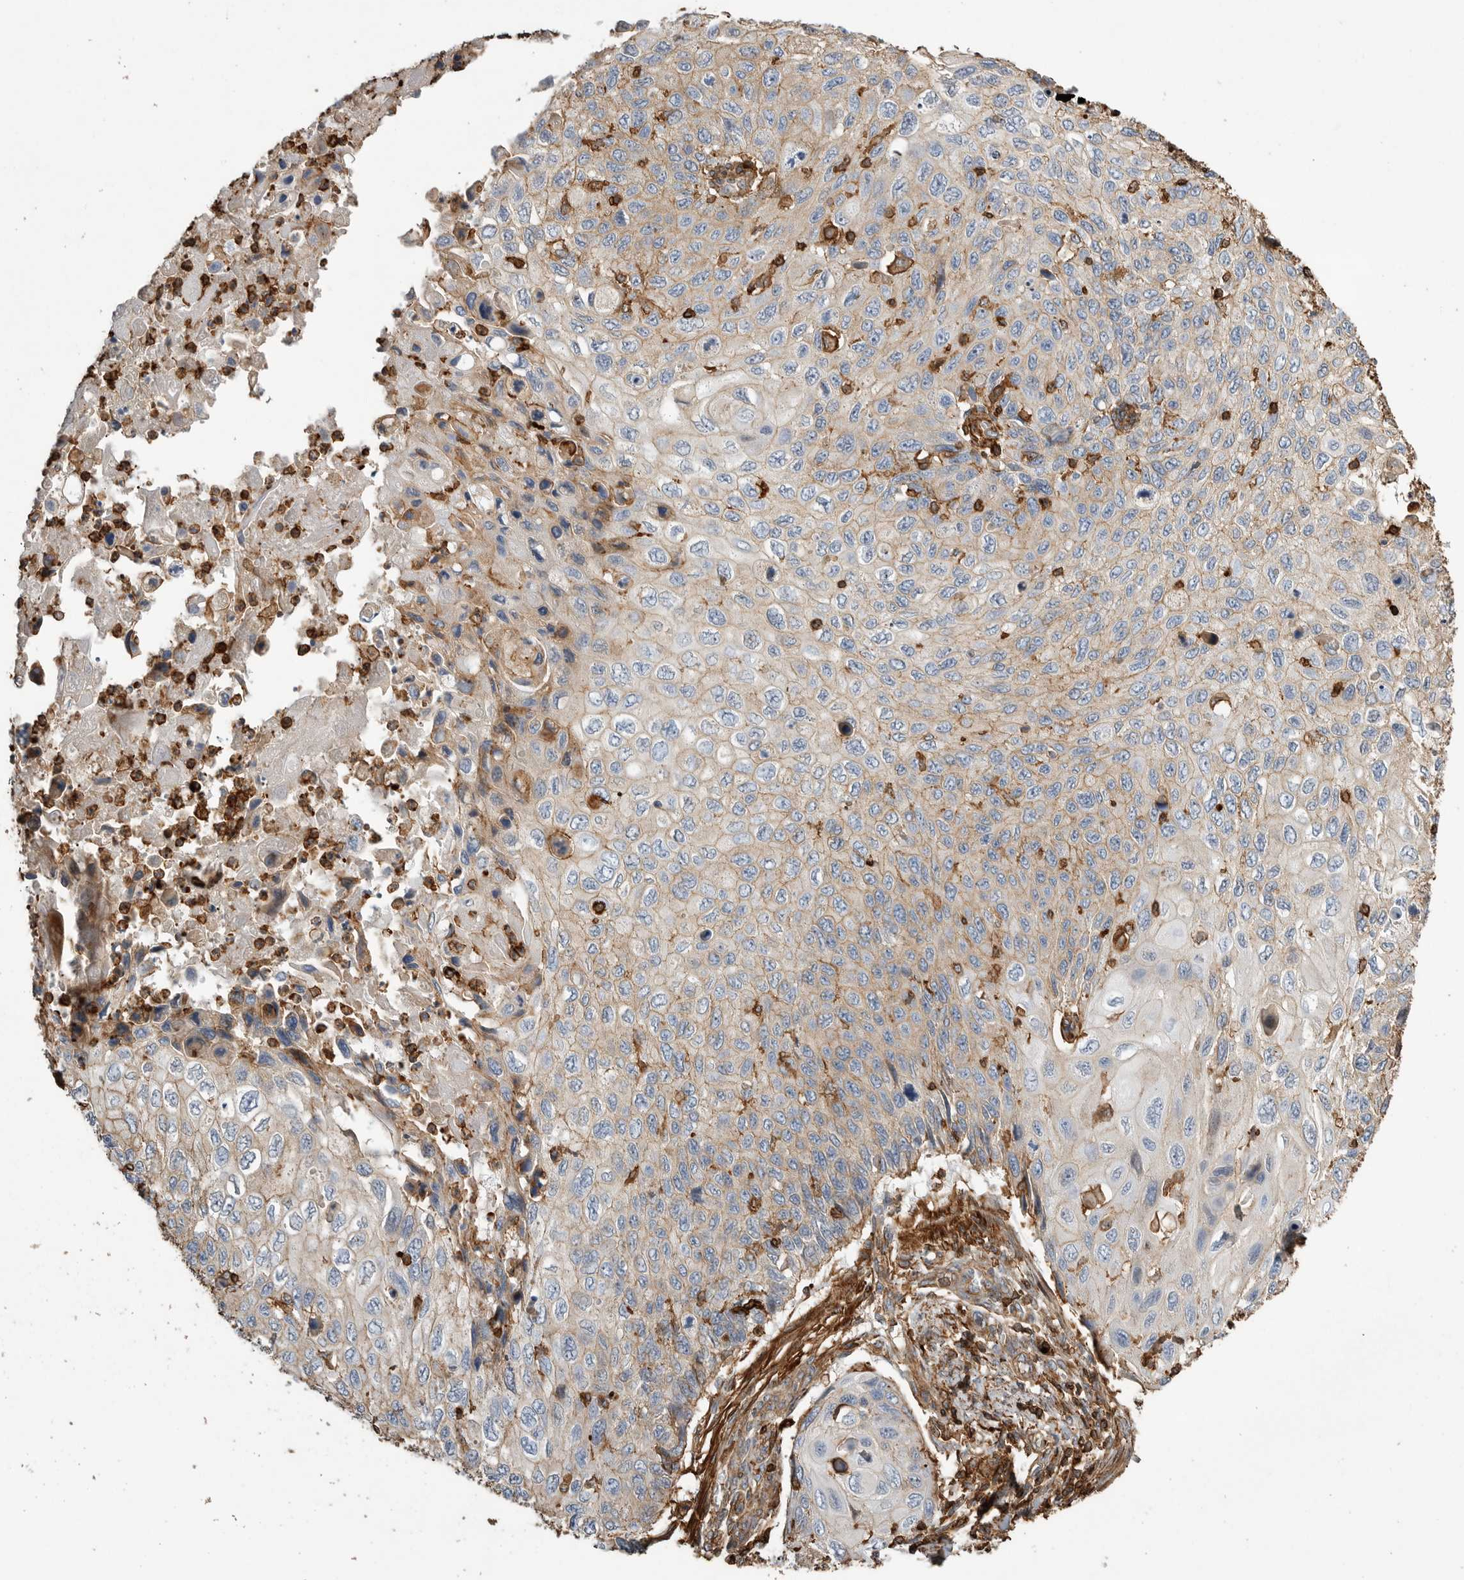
{"staining": {"intensity": "weak", "quantity": "<25%", "location": "cytoplasmic/membranous"}, "tissue": "cervical cancer", "cell_type": "Tumor cells", "image_type": "cancer", "snomed": [{"axis": "morphology", "description": "Squamous cell carcinoma, NOS"}, {"axis": "topography", "description": "Cervix"}], "caption": "This is a photomicrograph of immunohistochemistry (IHC) staining of cervical cancer, which shows no positivity in tumor cells.", "gene": "GPER1", "patient": {"sex": "female", "age": 70}}